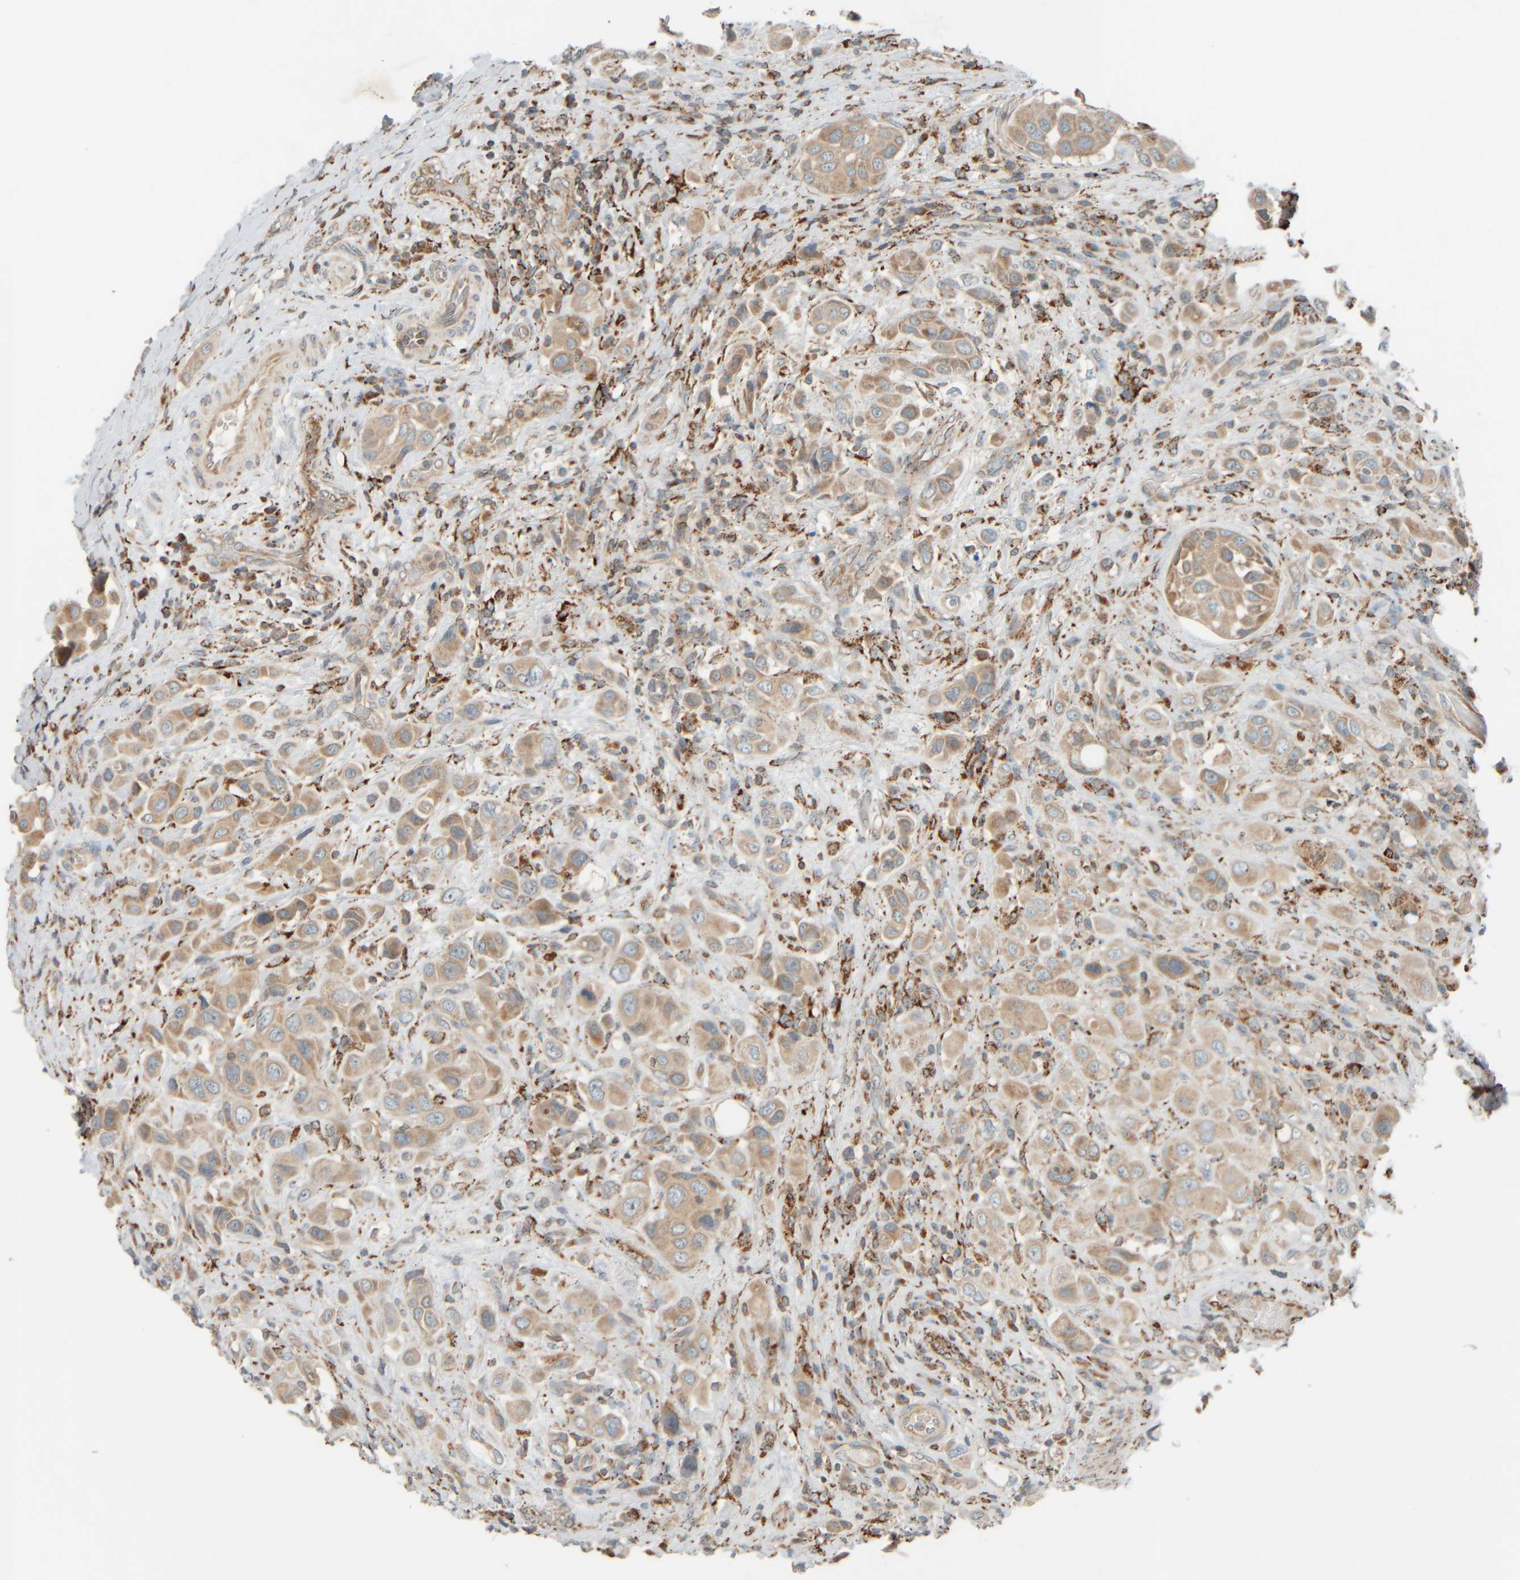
{"staining": {"intensity": "moderate", "quantity": ">75%", "location": "cytoplasmic/membranous"}, "tissue": "urothelial cancer", "cell_type": "Tumor cells", "image_type": "cancer", "snomed": [{"axis": "morphology", "description": "Urothelial carcinoma, High grade"}, {"axis": "topography", "description": "Urinary bladder"}], "caption": "Immunohistochemistry image of urothelial carcinoma (high-grade) stained for a protein (brown), which displays medium levels of moderate cytoplasmic/membranous staining in about >75% of tumor cells.", "gene": "SPAG5", "patient": {"sex": "male", "age": 50}}